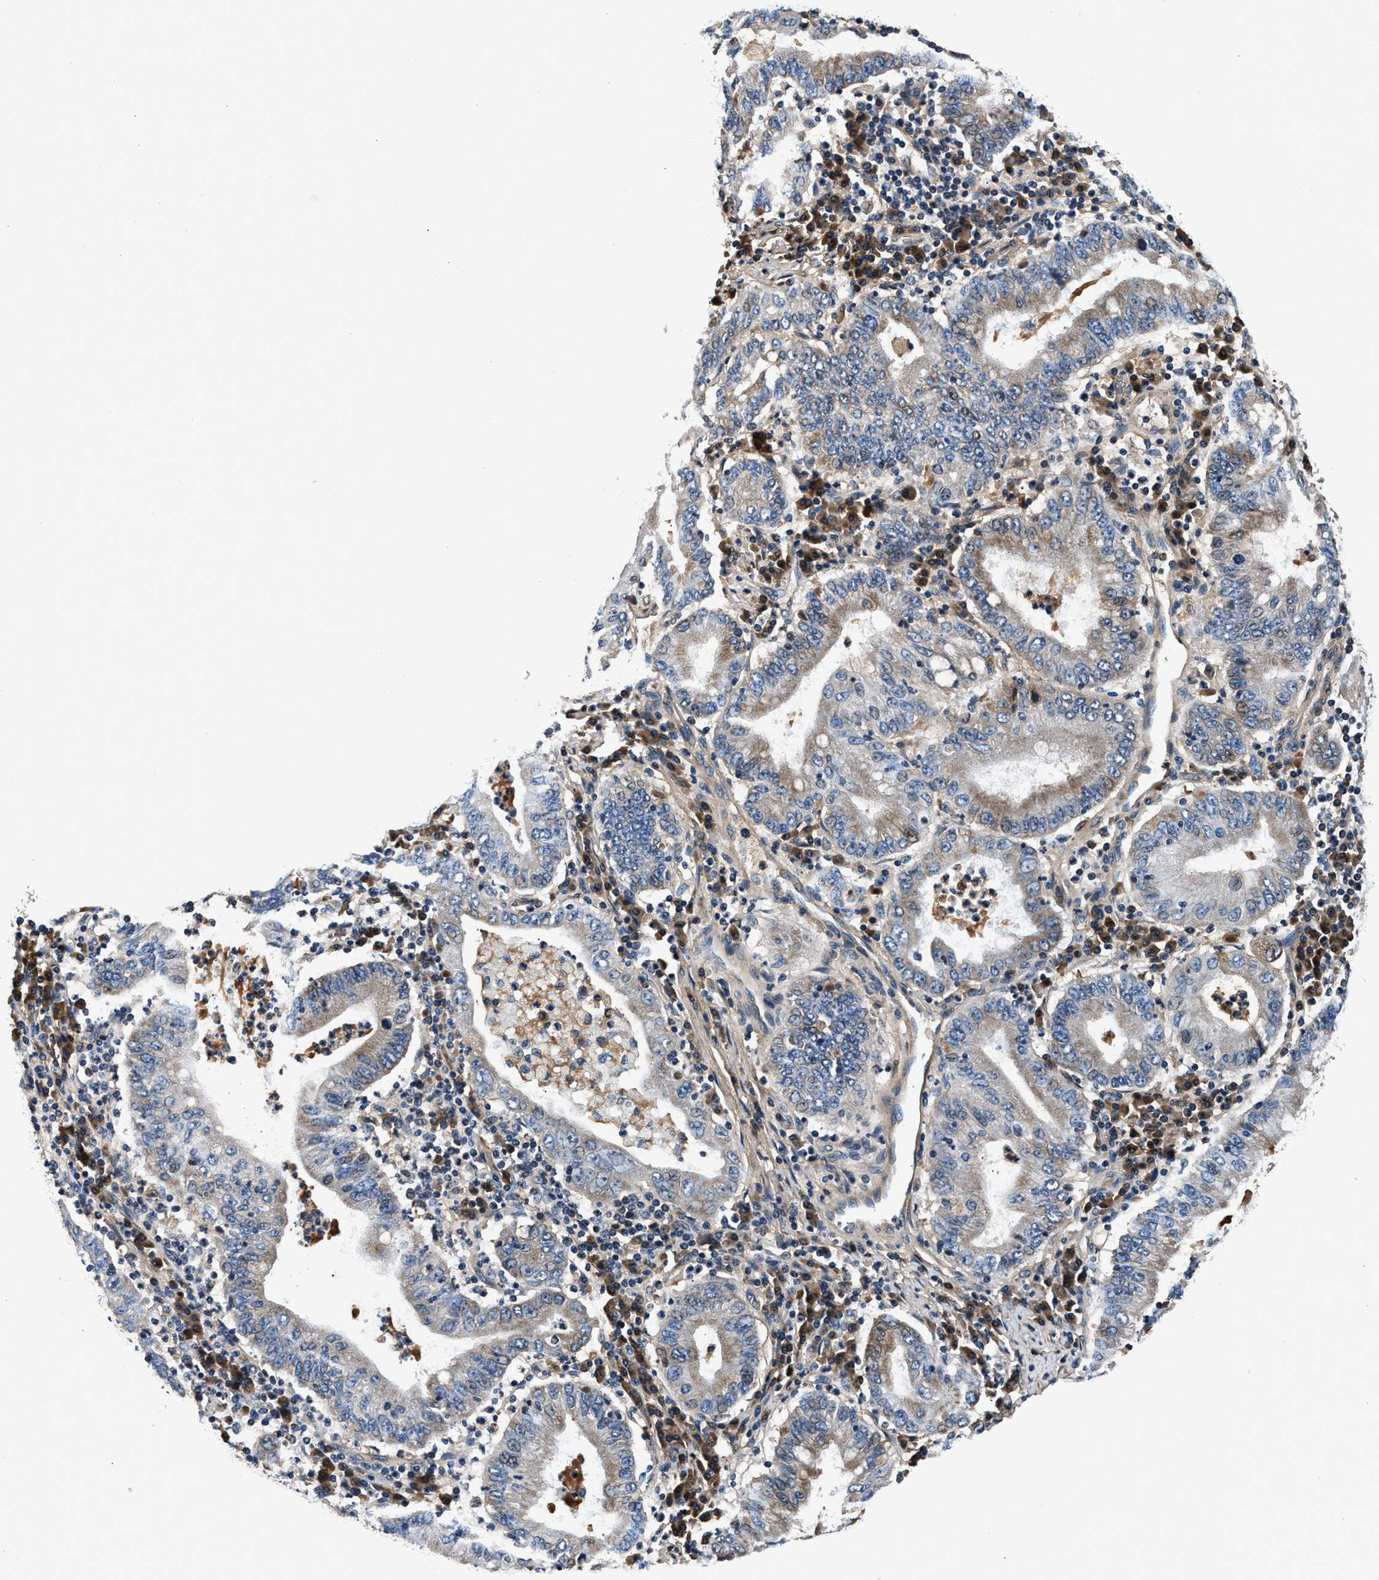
{"staining": {"intensity": "weak", "quantity": ">75%", "location": "cytoplasmic/membranous"}, "tissue": "stomach cancer", "cell_type": "Tumor cells", "image_type": "cancer", "snomed": [{"axis": "morphology", "description": "Normal tissue, NOS"}, {"axis": "morphology", "description": "Adenocarcinoma, NOS"}, {"axis": "topography", "description": "Esophagus"}, {"axis": "topography", "description": "Stomach, upper"}, {"axis": "topography", "description": "Peripheral nerve tissue"}], "caption": "Stomach cancer (adenocarcinoma) stained with a brown dye shows weak cytoplasmic/membranous positive expression in about >75% of tumor cells.", "gene": "IMMT", "patient": {"sex": "male", "age": 62}}